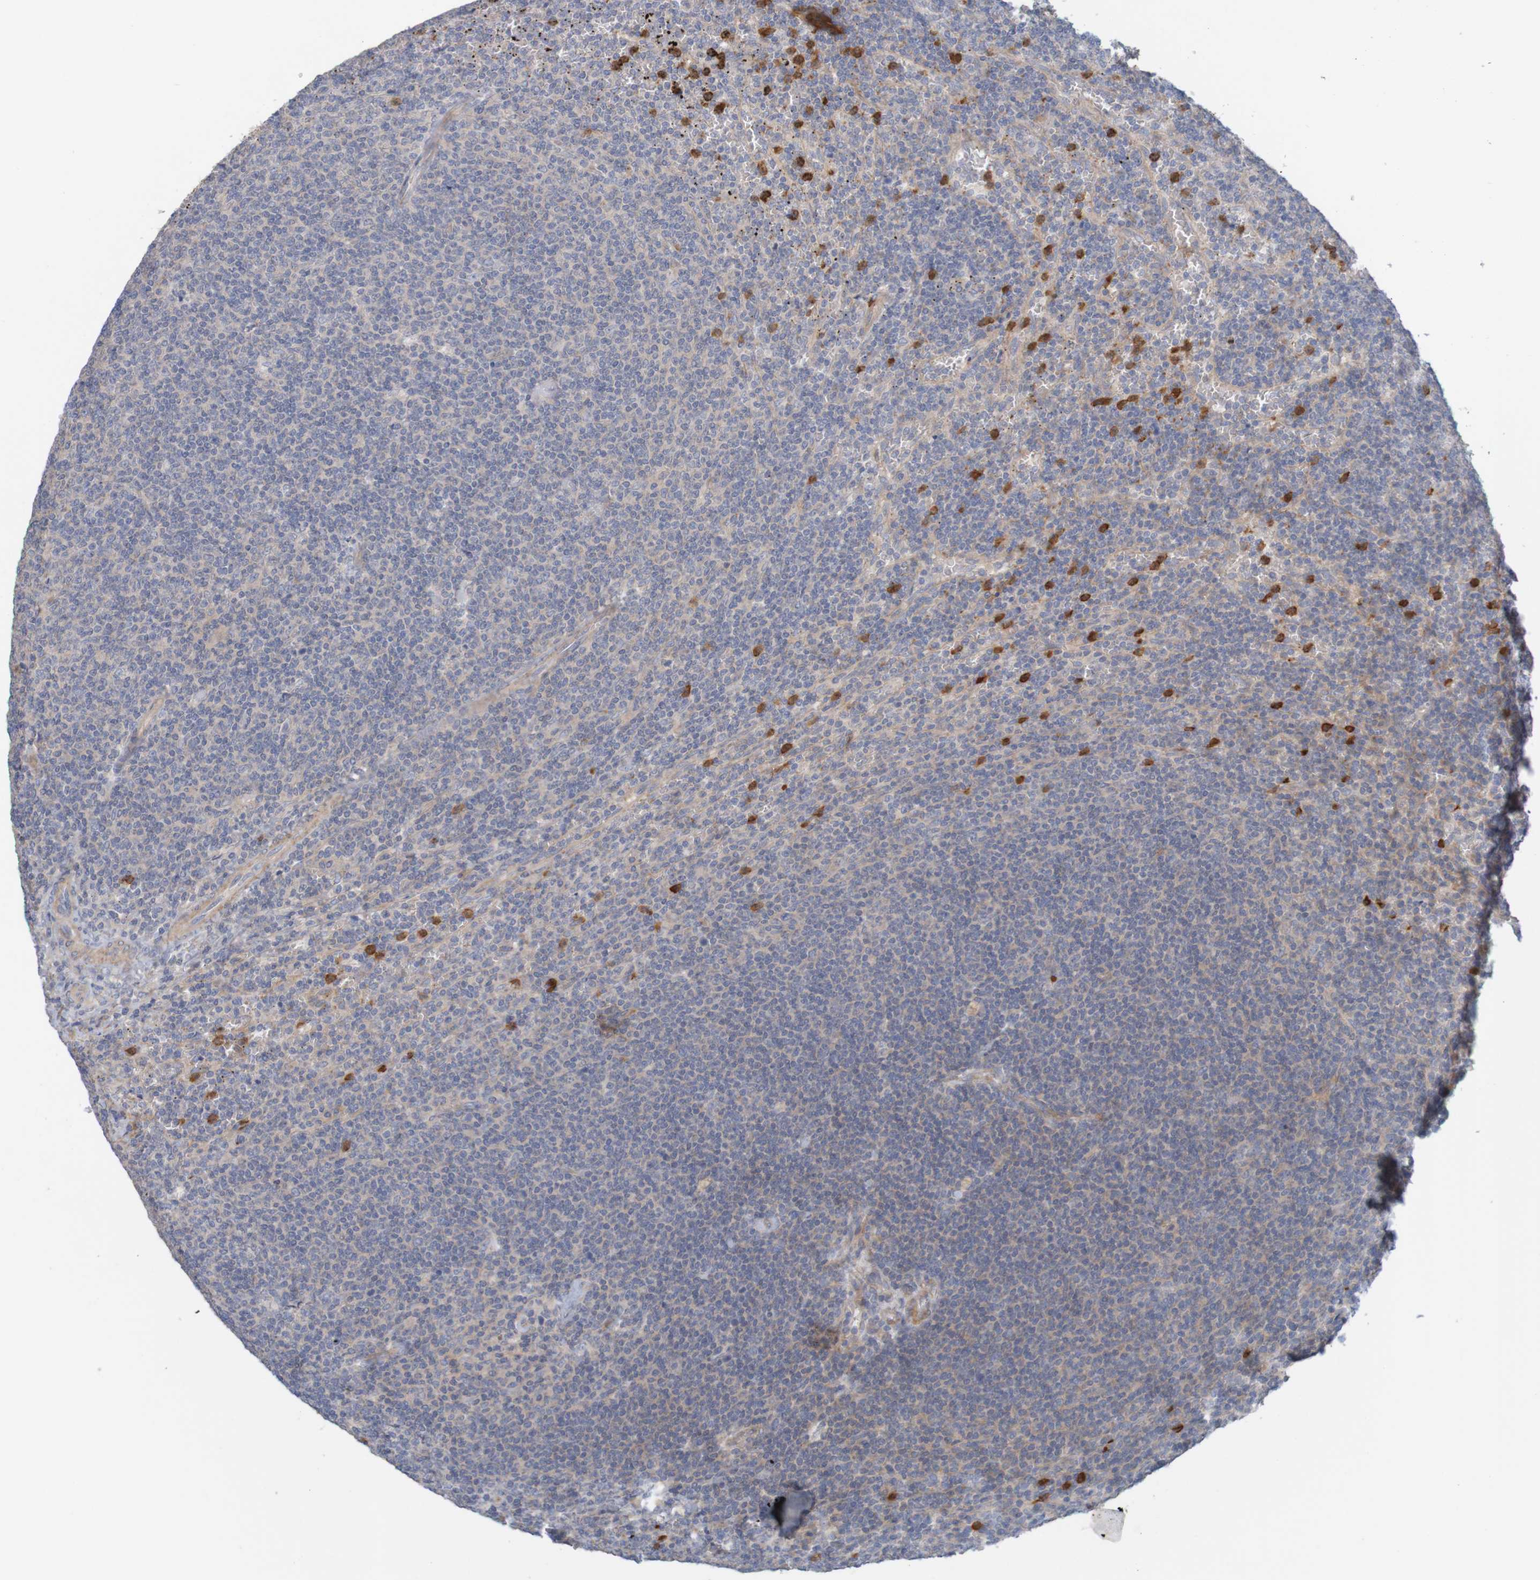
{"staining": {"intensity": "weak", "quantity": "<25%", "location": "cytoplasmic/membranous"}, "tissue": "lymphoma", "cell_type": "Tumor cells", "image_type": "cancer", "snomed": [{"axis": "morphology", "description": "Malignant lymphoma, non-Hodgkin's type, Low grade"}, {"axis": "topography", "description": "Spleen"}], "caption": "Human low-grade malignant lymphoma, non-Hodgkin's type stained for a protein using IHC shows no staining in tumor cells.", "gene": "KRT23", "patient": {"sex": "female", "age": 50}}